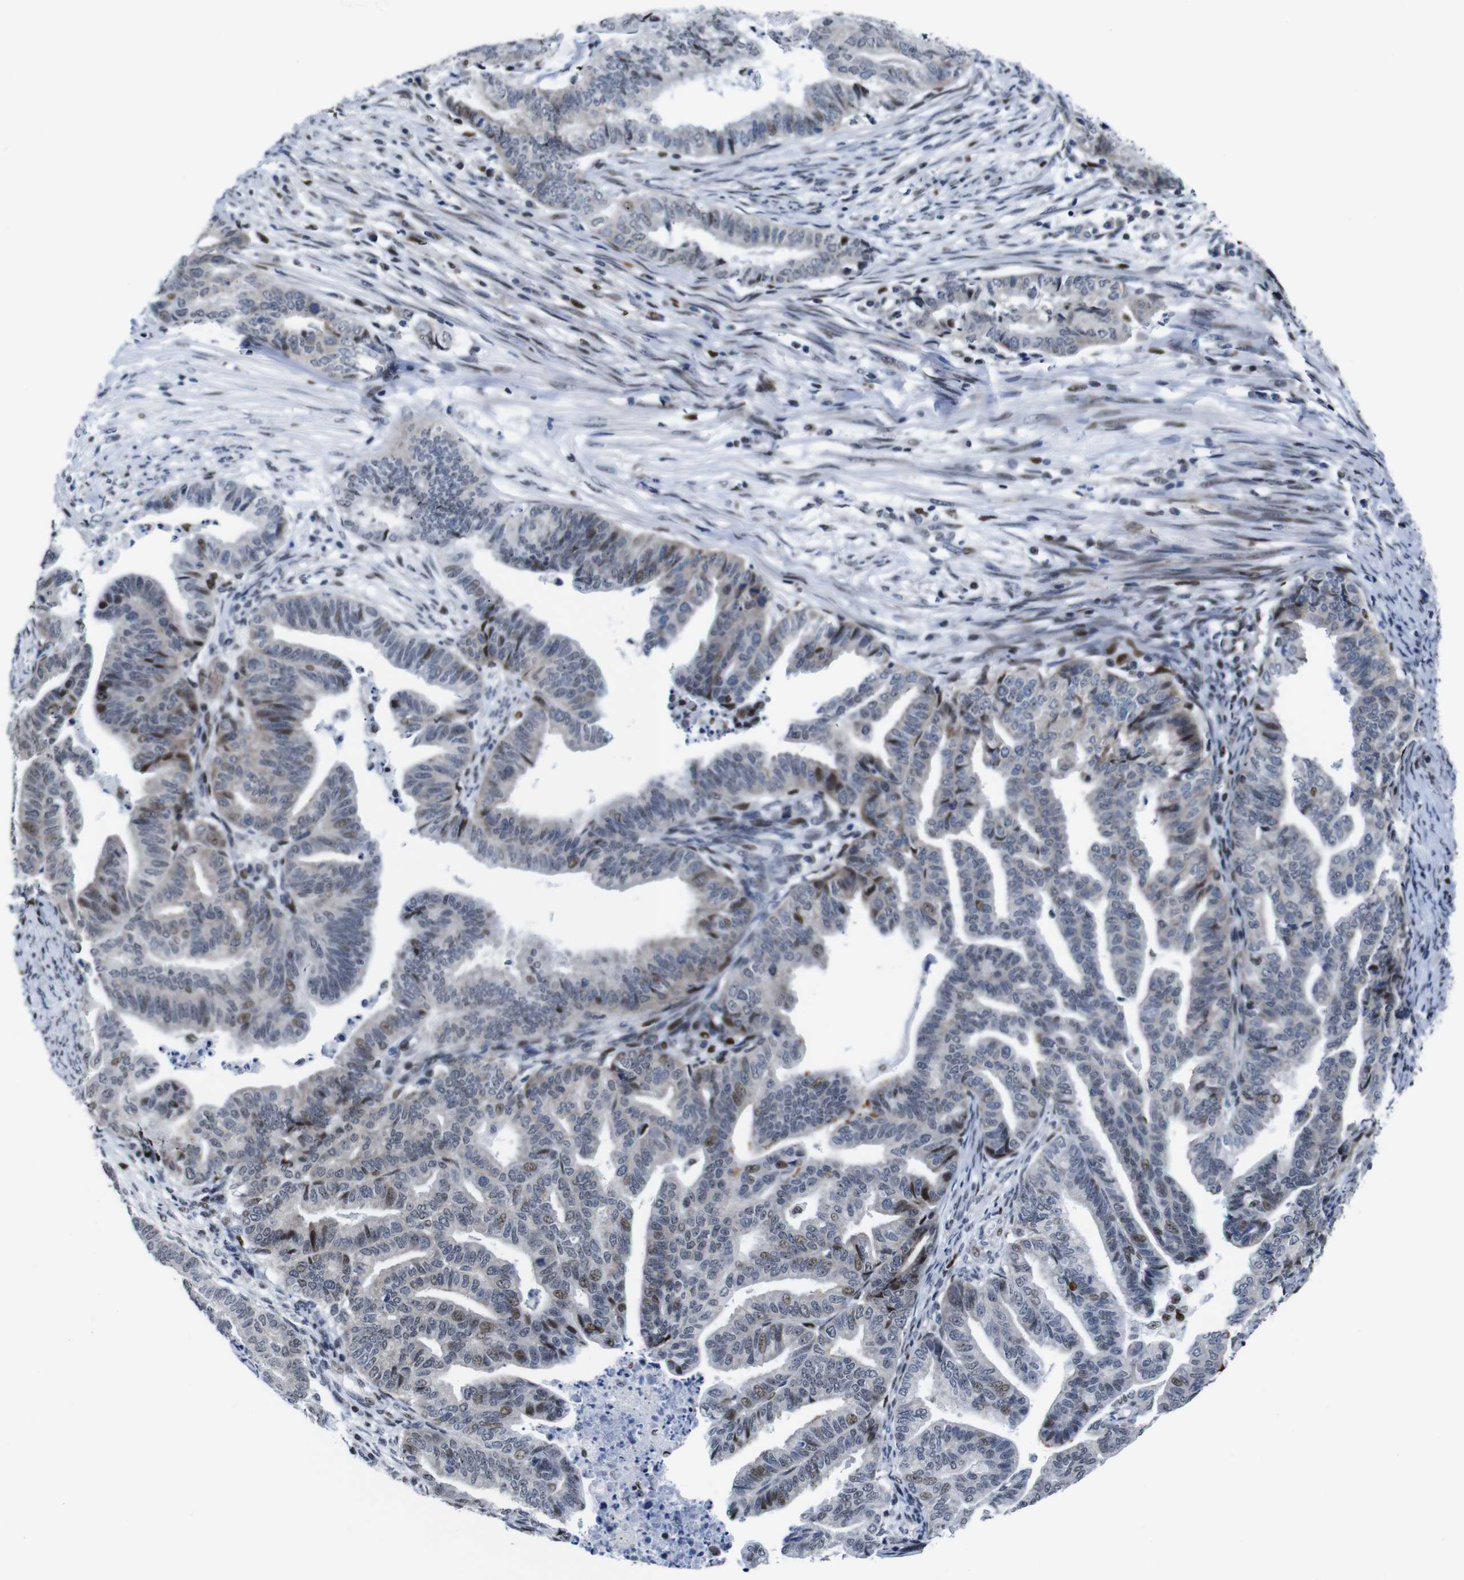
{"staining": {"intensity": "moderate", "quantity": "<25%", "location": "cytoplasmic/membranous,nuclear"}, "tissue": "endometrial cancer", "cell_type": "Tumor cells", "image_type": "cancer", "snomed": [{"axis": "morphology", "description": "Adenocarcinoma, NOS"}, {"axis": "topography", "description": "Endometrium"}], "caption": "Immunohistochemical staining of endometrial cancer (adenocarcinoma) exhibits low levels of moderate cytoplasmic/membranous and nuclear expression in about <25% of tumor cells.", "gene": "GATA6", "patient": {"sex": "female", "age": 79}}